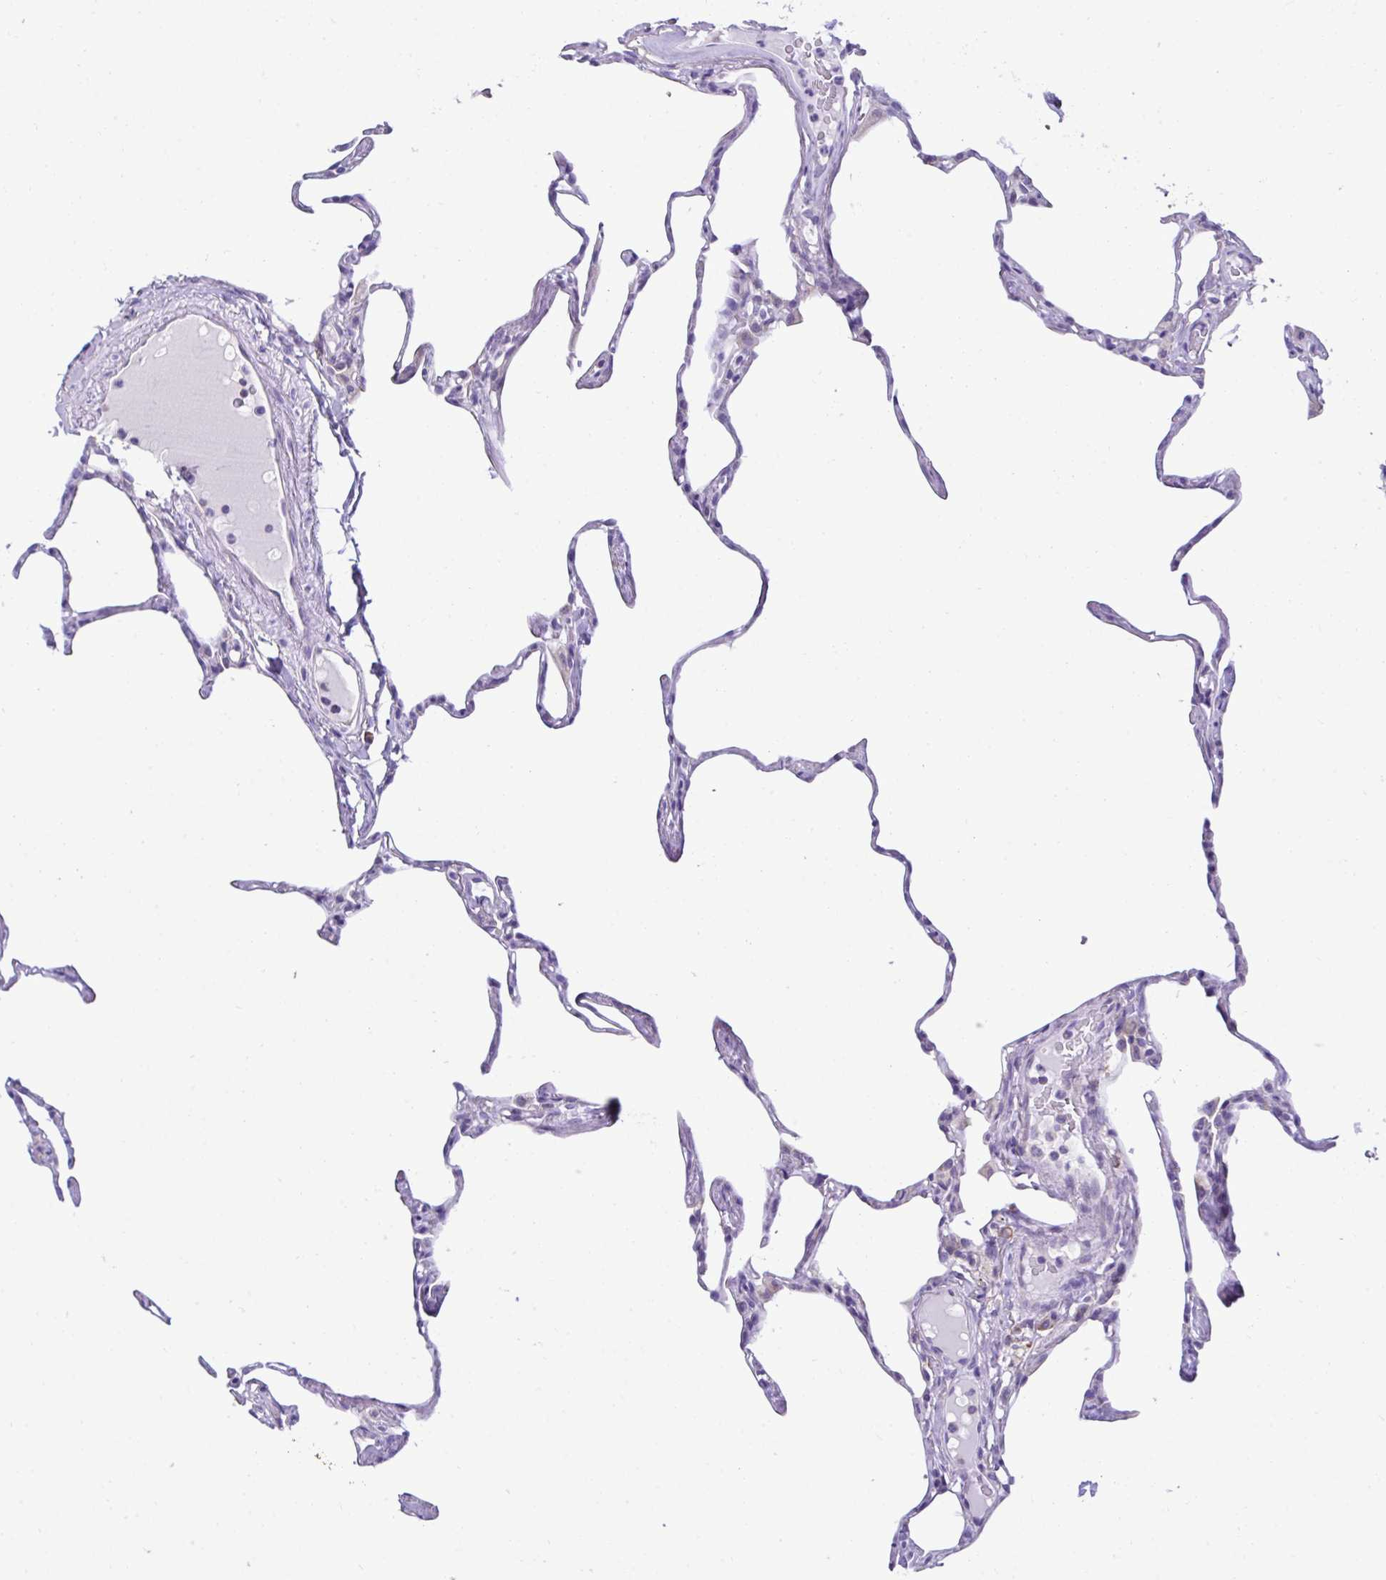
{"staining": {"intensity": "moderate", "quantity": "<25%", "location": "cytoplasmic/membranous"}, "tissue": "lung", "cell_type": "Alveolar cells", "image_type": "normal", "snomed": [{"axis": "morphology", "description": "Normal tissue, NOS"}, {"axis": "topography", "description": "Lung"}], "caption": "The histopathology image exhibits staining of unremarkable lung, revealing moderate cytoplasmic/membranous protein positivity (brown color) within alveolar cells. The staining was performed using DAB, with brown indicating positive protein expression. Nuclei are stained blue with hematoxylin.", "gene": "RPL7", "patient": {"sex": "male", "age": 65}}